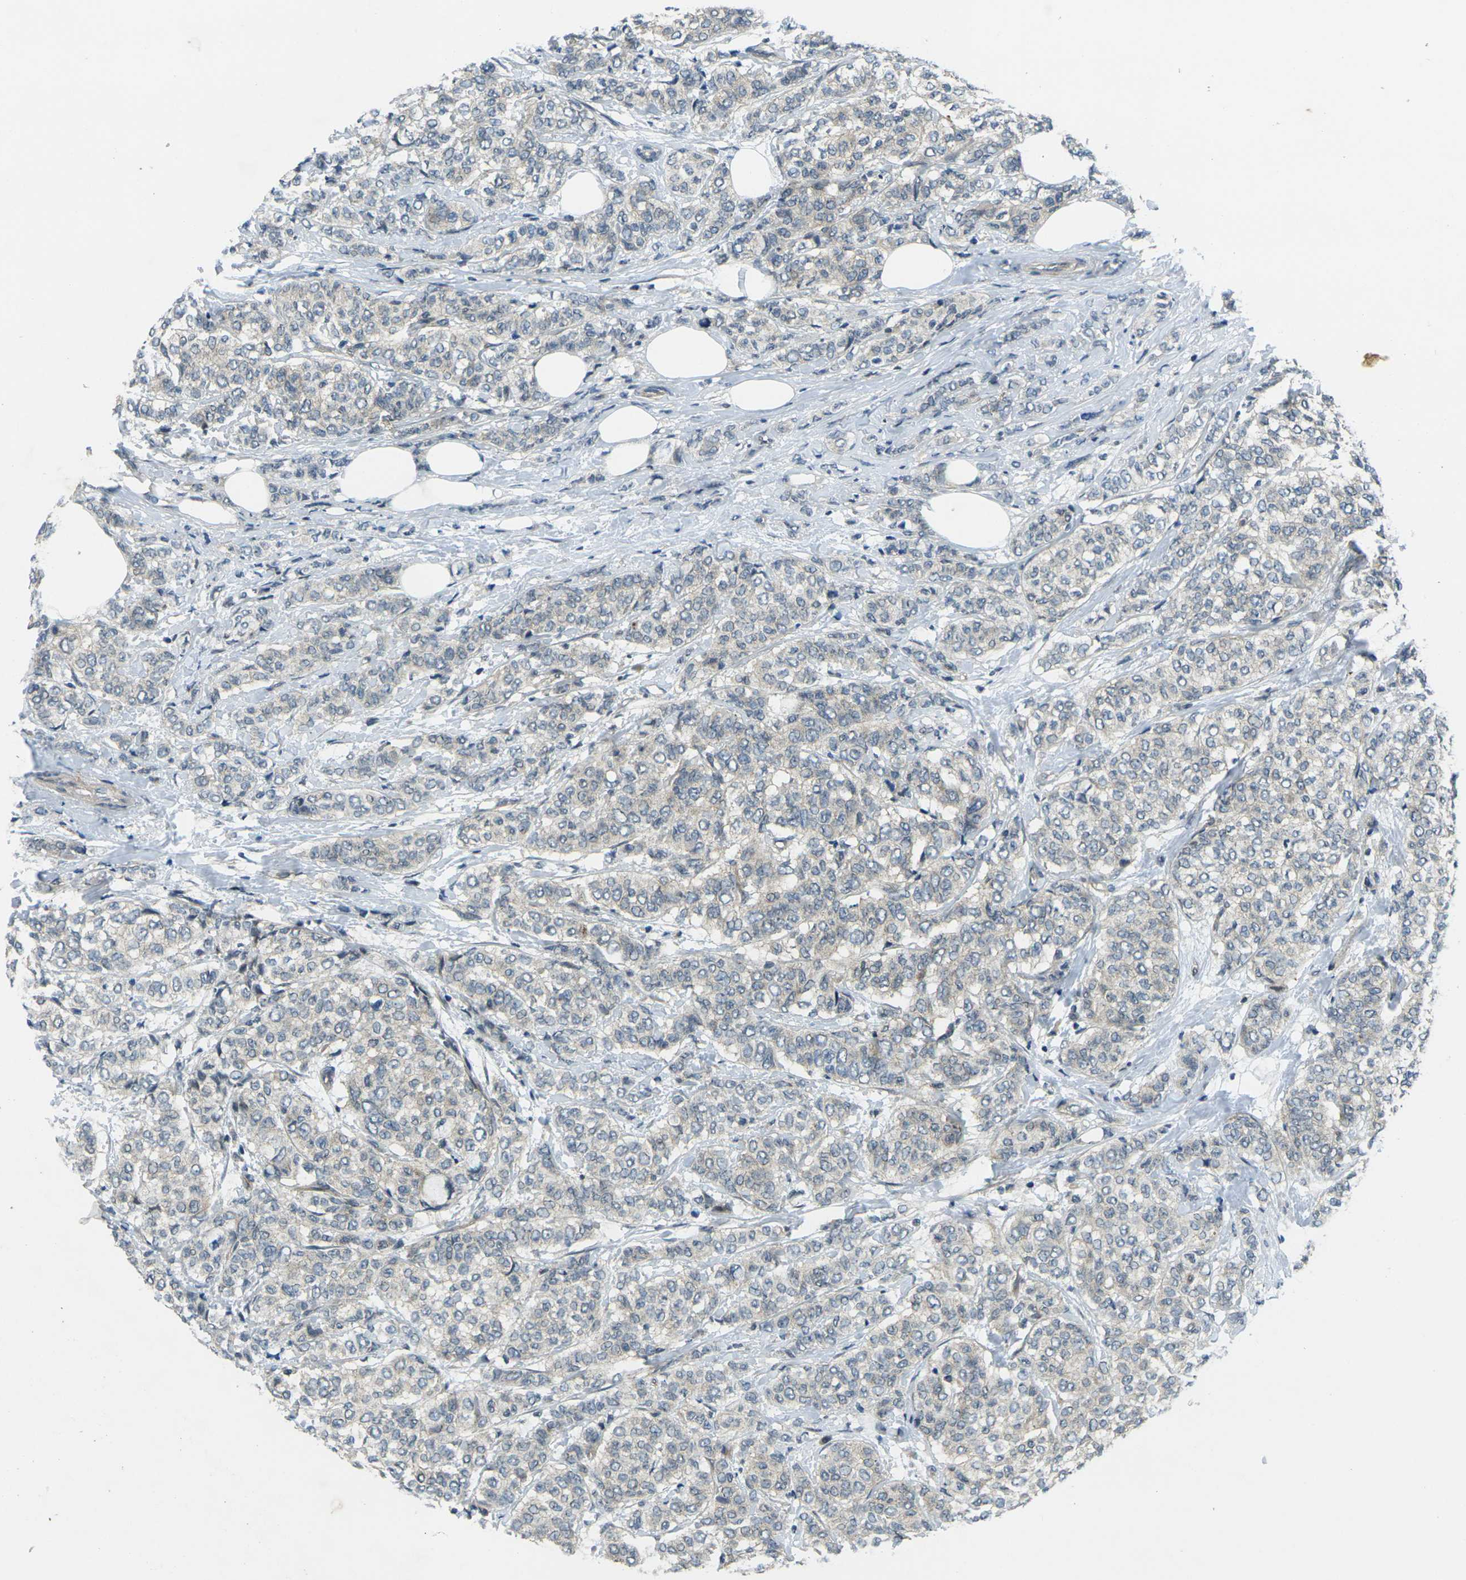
{"staining": {"intensity": "negative", "quantity": "none", "location": "none"}, "tissue": "breast cancer", "cell_type": "Tumor cells", "image_type": "cancer", "snomed": [{"axis": "morphology", "description": "Lobular carcinoma"}, {"axis": "topography", "description": "Breast"}], "caption": "A histopathology image of breast lobular carcinoma stained for a protein exhibits no brown staining in tumor cells. (Brightfield microscopy of DAB IHC at high magnification).", "gene": "KCTD10", "patient": {"sex": "female", "age": 60}}